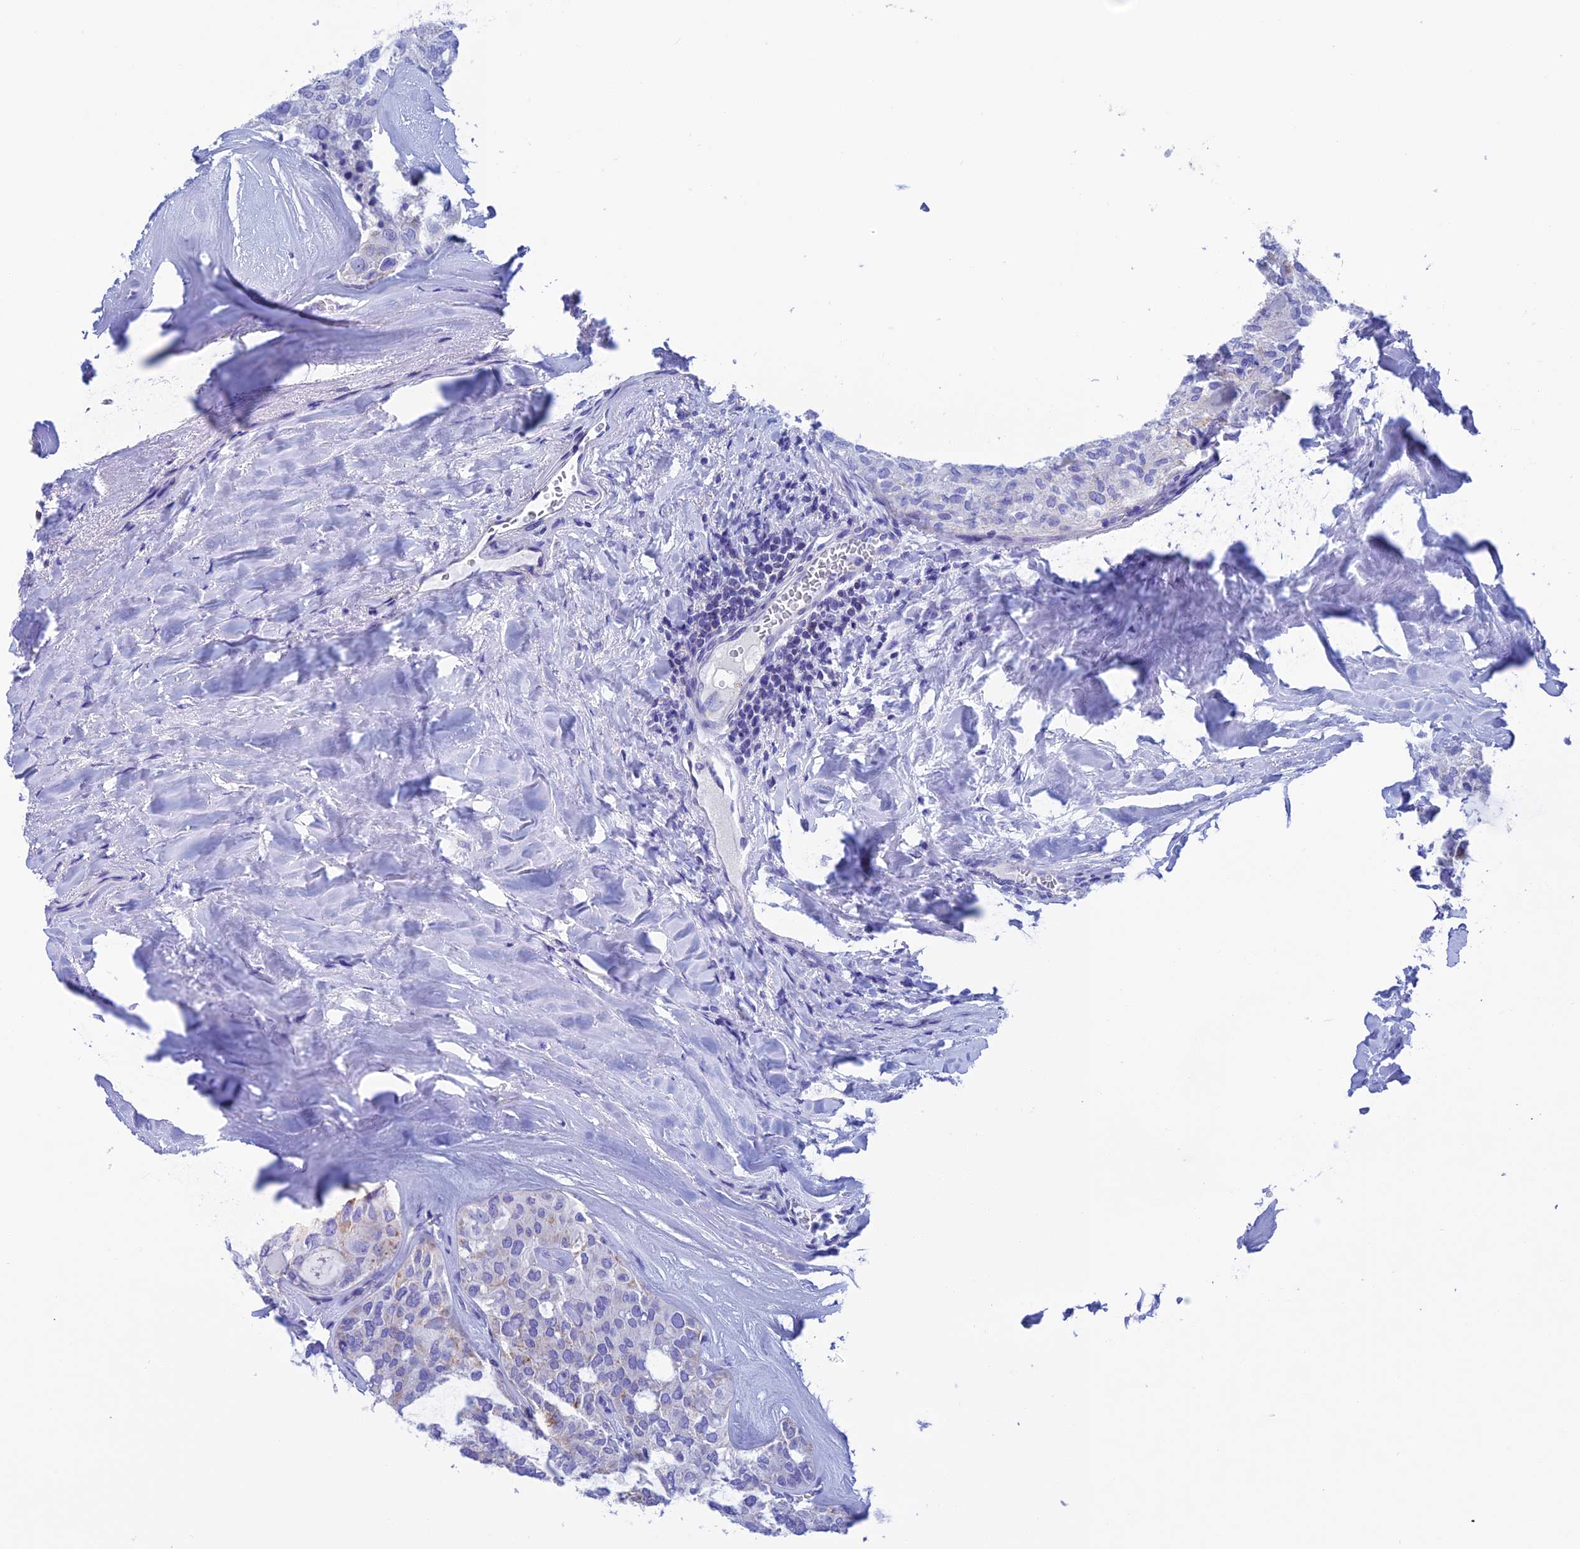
{"staining": {"intensity": "moderate", "quantity": "<25%", "location": "cytoplasmic/membranous"}, "tissue": "thyroid cancer", "cell_type": "Tumor cells", "image_type": "cancer", "snomed": [{"axis": "morphology", "description": "Follicular adenoma carcinoma, NOS"}, {"axis": "topography", "description": "Thyroid gland"}], "caption": "Immunohistochemistry (IHC) staining of thyroid cancer, which demonstrates low levels of moderate cytoplasmic/membranous positivity in approximately <25% of tumor cells indicating moderate cytoplasmic/membranous protein expression. The staining was performed using DAB (brown) for protein detection and nuclei were counterstained in hematoxylin (blue).", "gene": "NXPE4", "patient": {"sex": "male", "age": 75}}